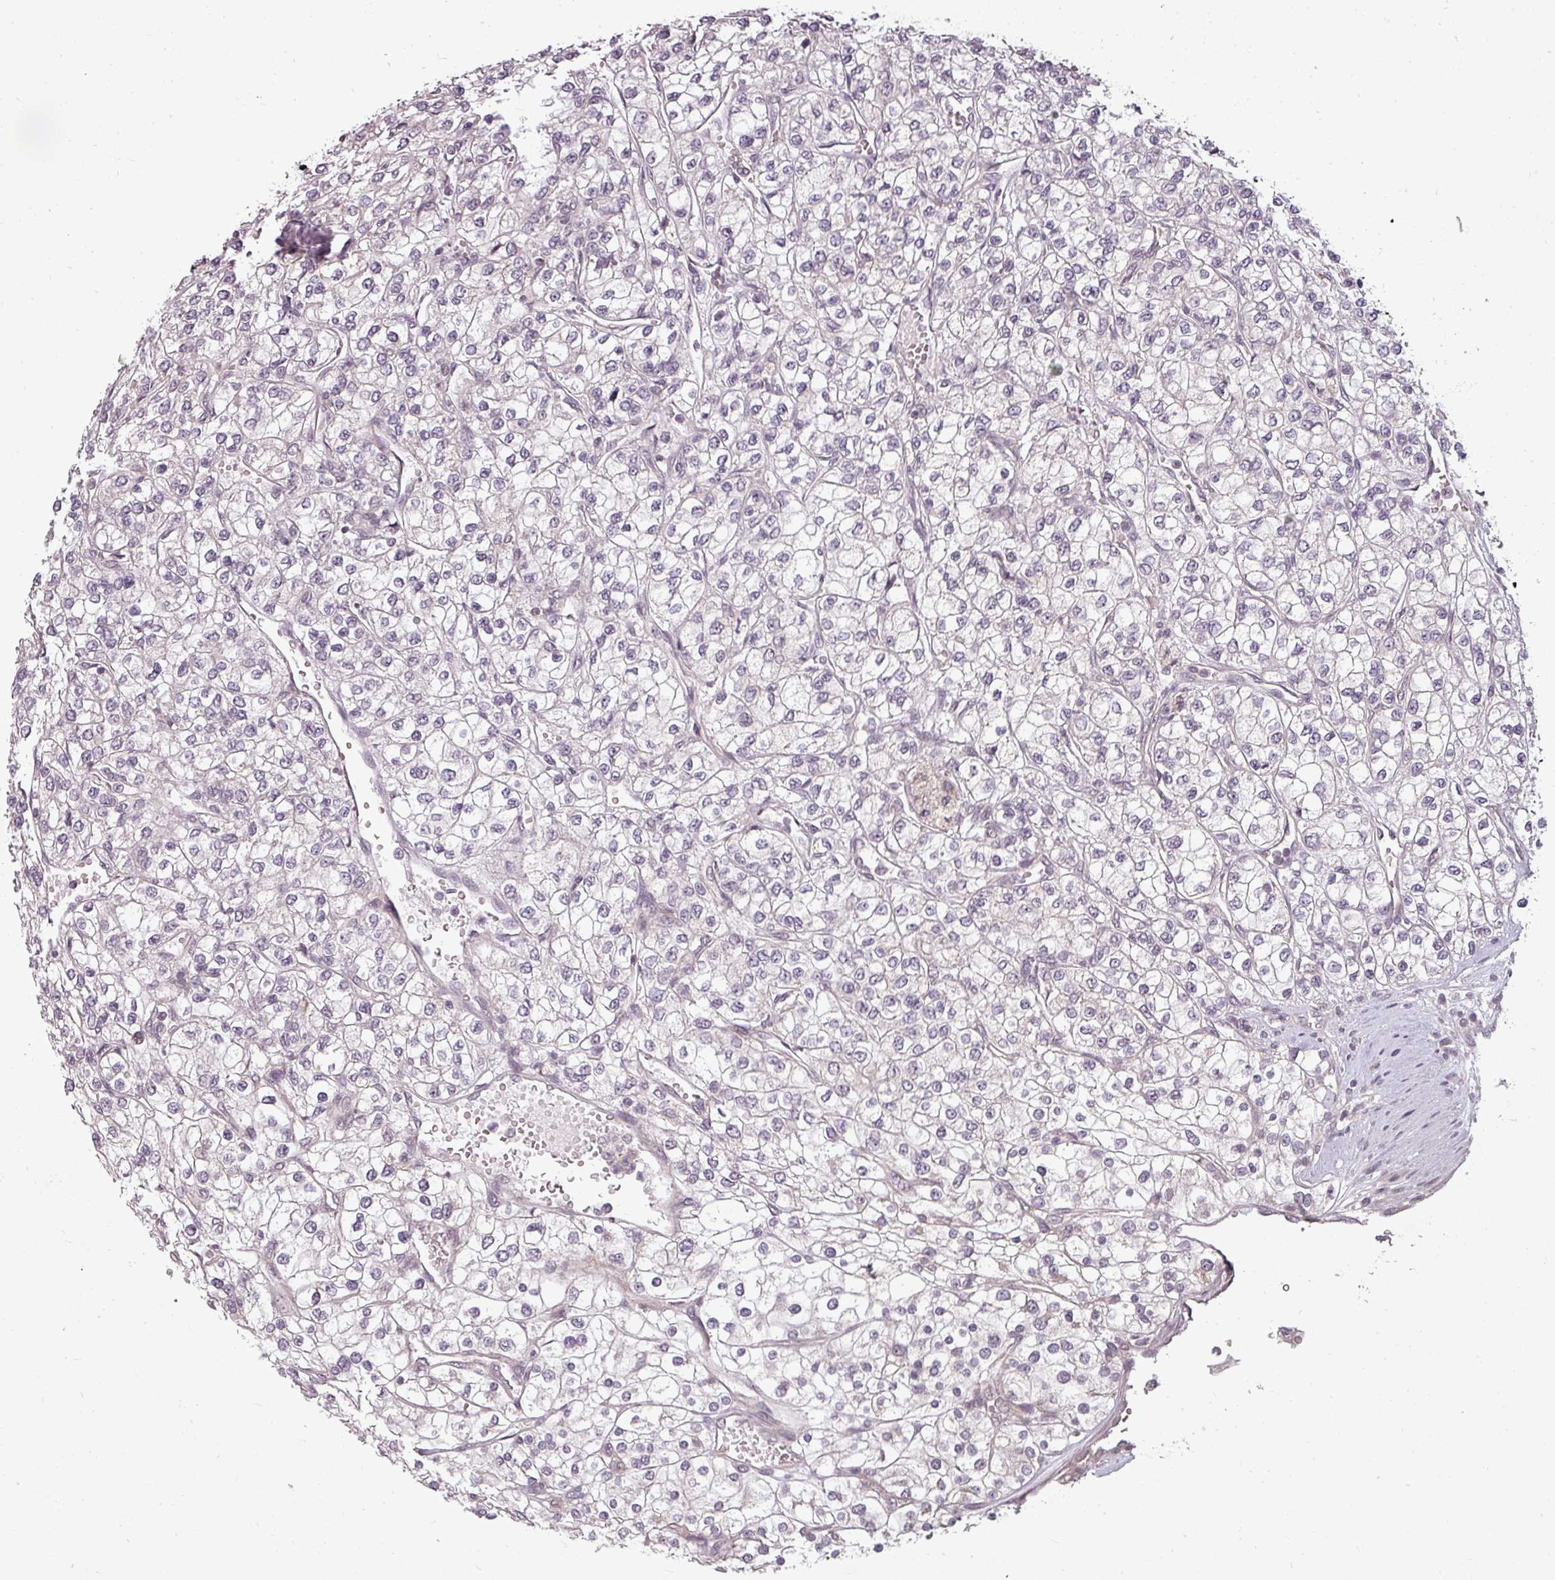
{"staining": {"intensity": "negative", "quantity": "none", "location": "none"}, "tissue": "renal cancer", "cell_type": "Tumor cells", "image_type": "cancer", "snomed": [{"axis": "morphology", "description": "Adenocarcinoma, NOS"}, {"axis": "topography", "description": "Kidney"}], "caption": "Adenocarcinoma (renal) stained for a protein using IHC exhibits no positivity tumor cells.", "gene": "CLIC1", "patient": {"sex": "male", "age": 80}}